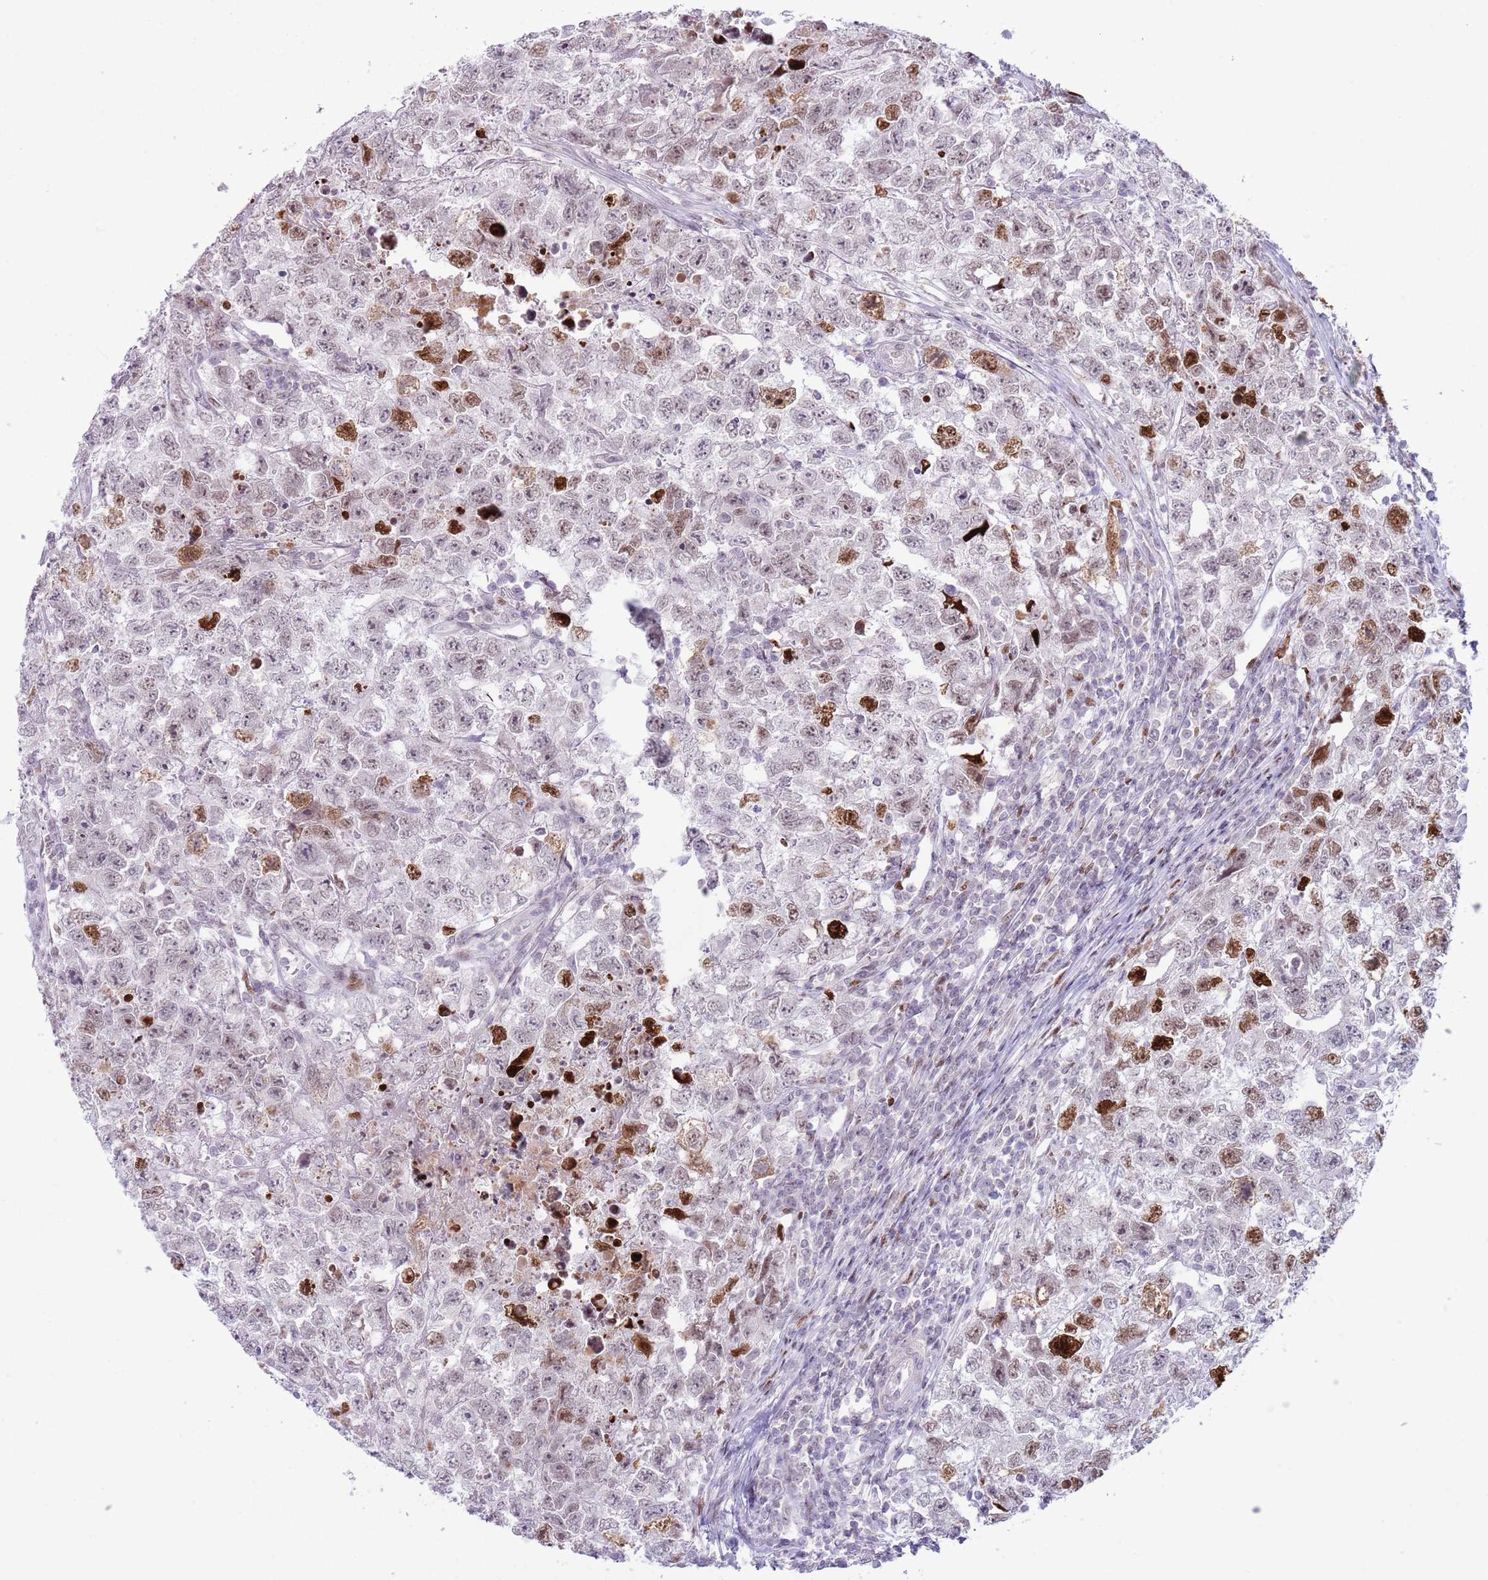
{"staining": {"intensity": "strong", "quantity": "<25%", "location": "nuclear"}, "tissue": "testis cancer", "cell_type": "Tumor cells", "image_type": "cancer", "snomed": [{"axis": "morphology", "description": "Carcinoma, Embryonal, NOS"}, {"axis": "topography", "description": "Testis"}], "caption": "Immunohistochemistry (DAB (3,3'-diaminobenzidine)) staining of human embryonal carcinoma (testis) displays strong nuclear protein positivity in about <25% of tumor cells.", "gene": "MFSD10", "patient": {"sex": "male", "age": 22}}